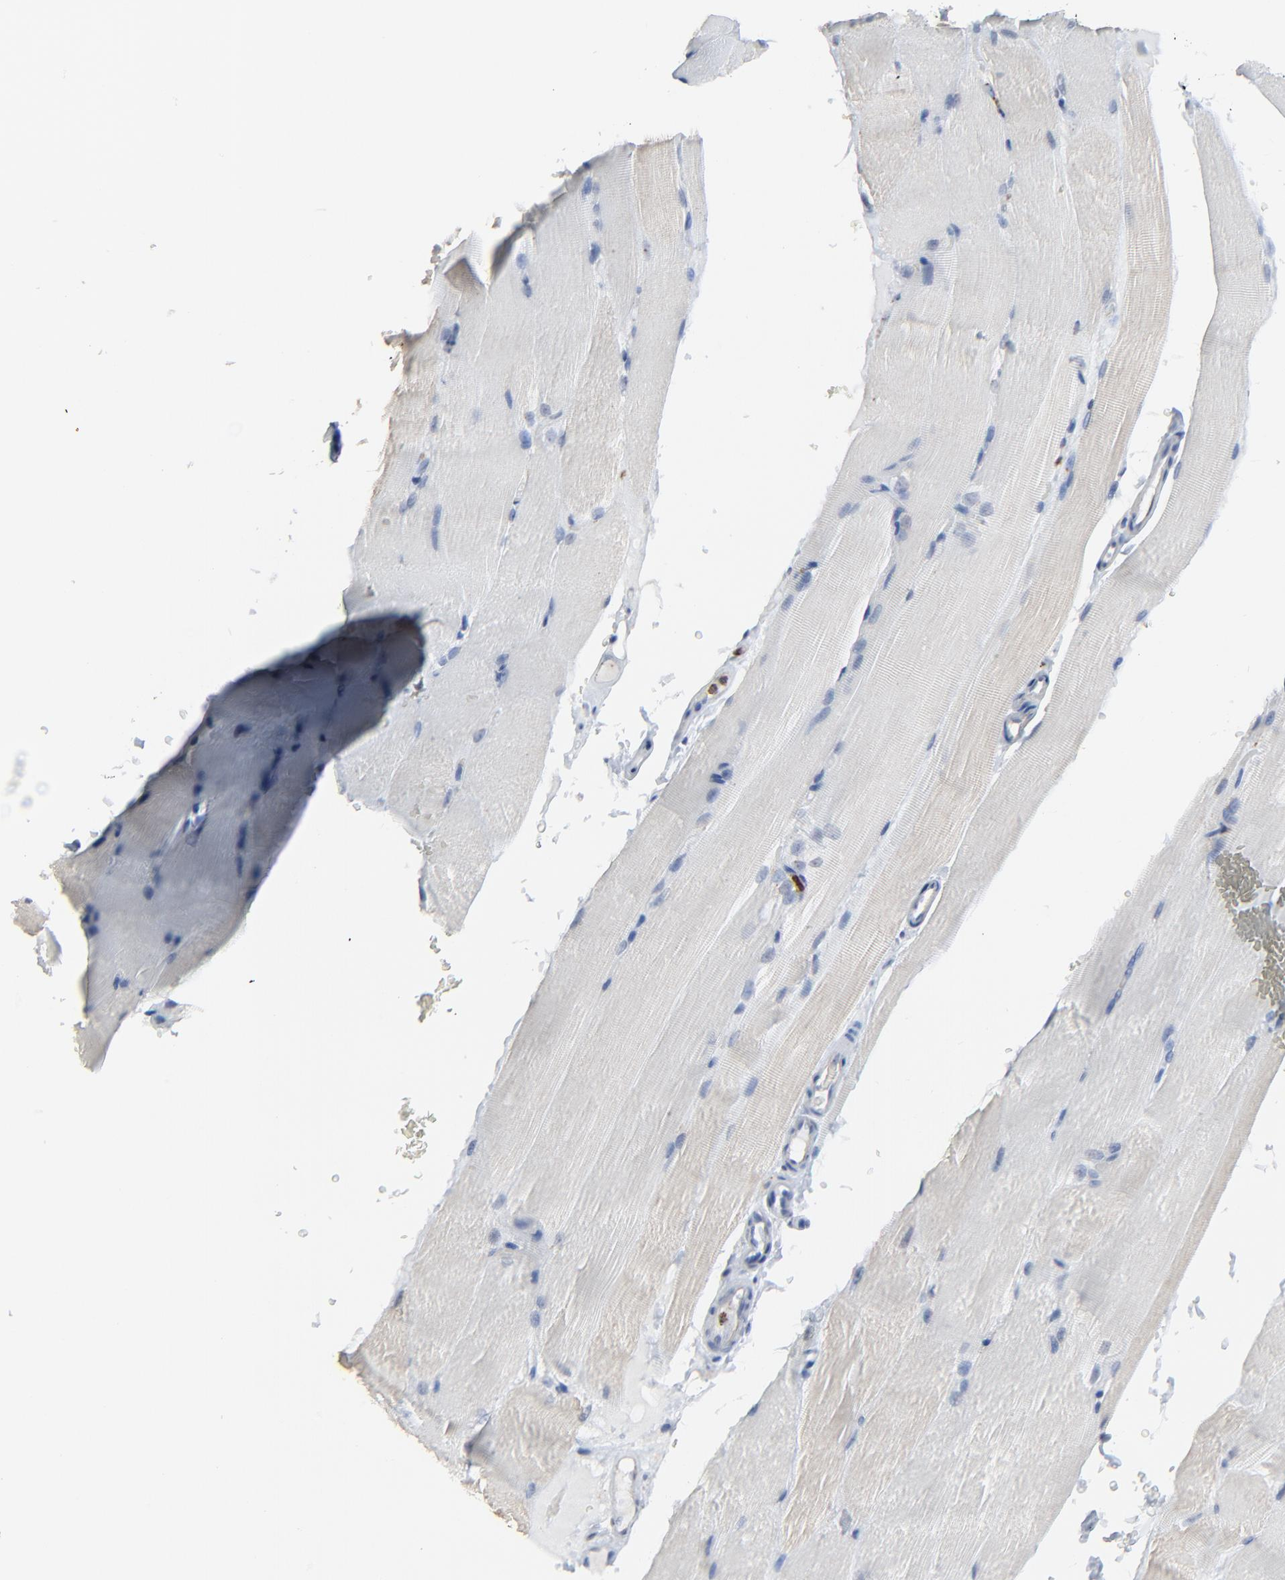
{"staining": {"intensity": "negative", "quantity": "none", "location": "none"}, "tissue": "skeletal muscle", "cell_type": "Myocytes", "image_type": "normal", "snomed": [{"axis": "morphology", "description": "Normal tissue, NOS"}, {"axis": "topography", "description": "Skeletal muscle"}], "caption": "Myocytes show no significant staining in normal skeletal muscle.", "gene": "BIRC3", "patient": {"sex": "female", "age": 37}}